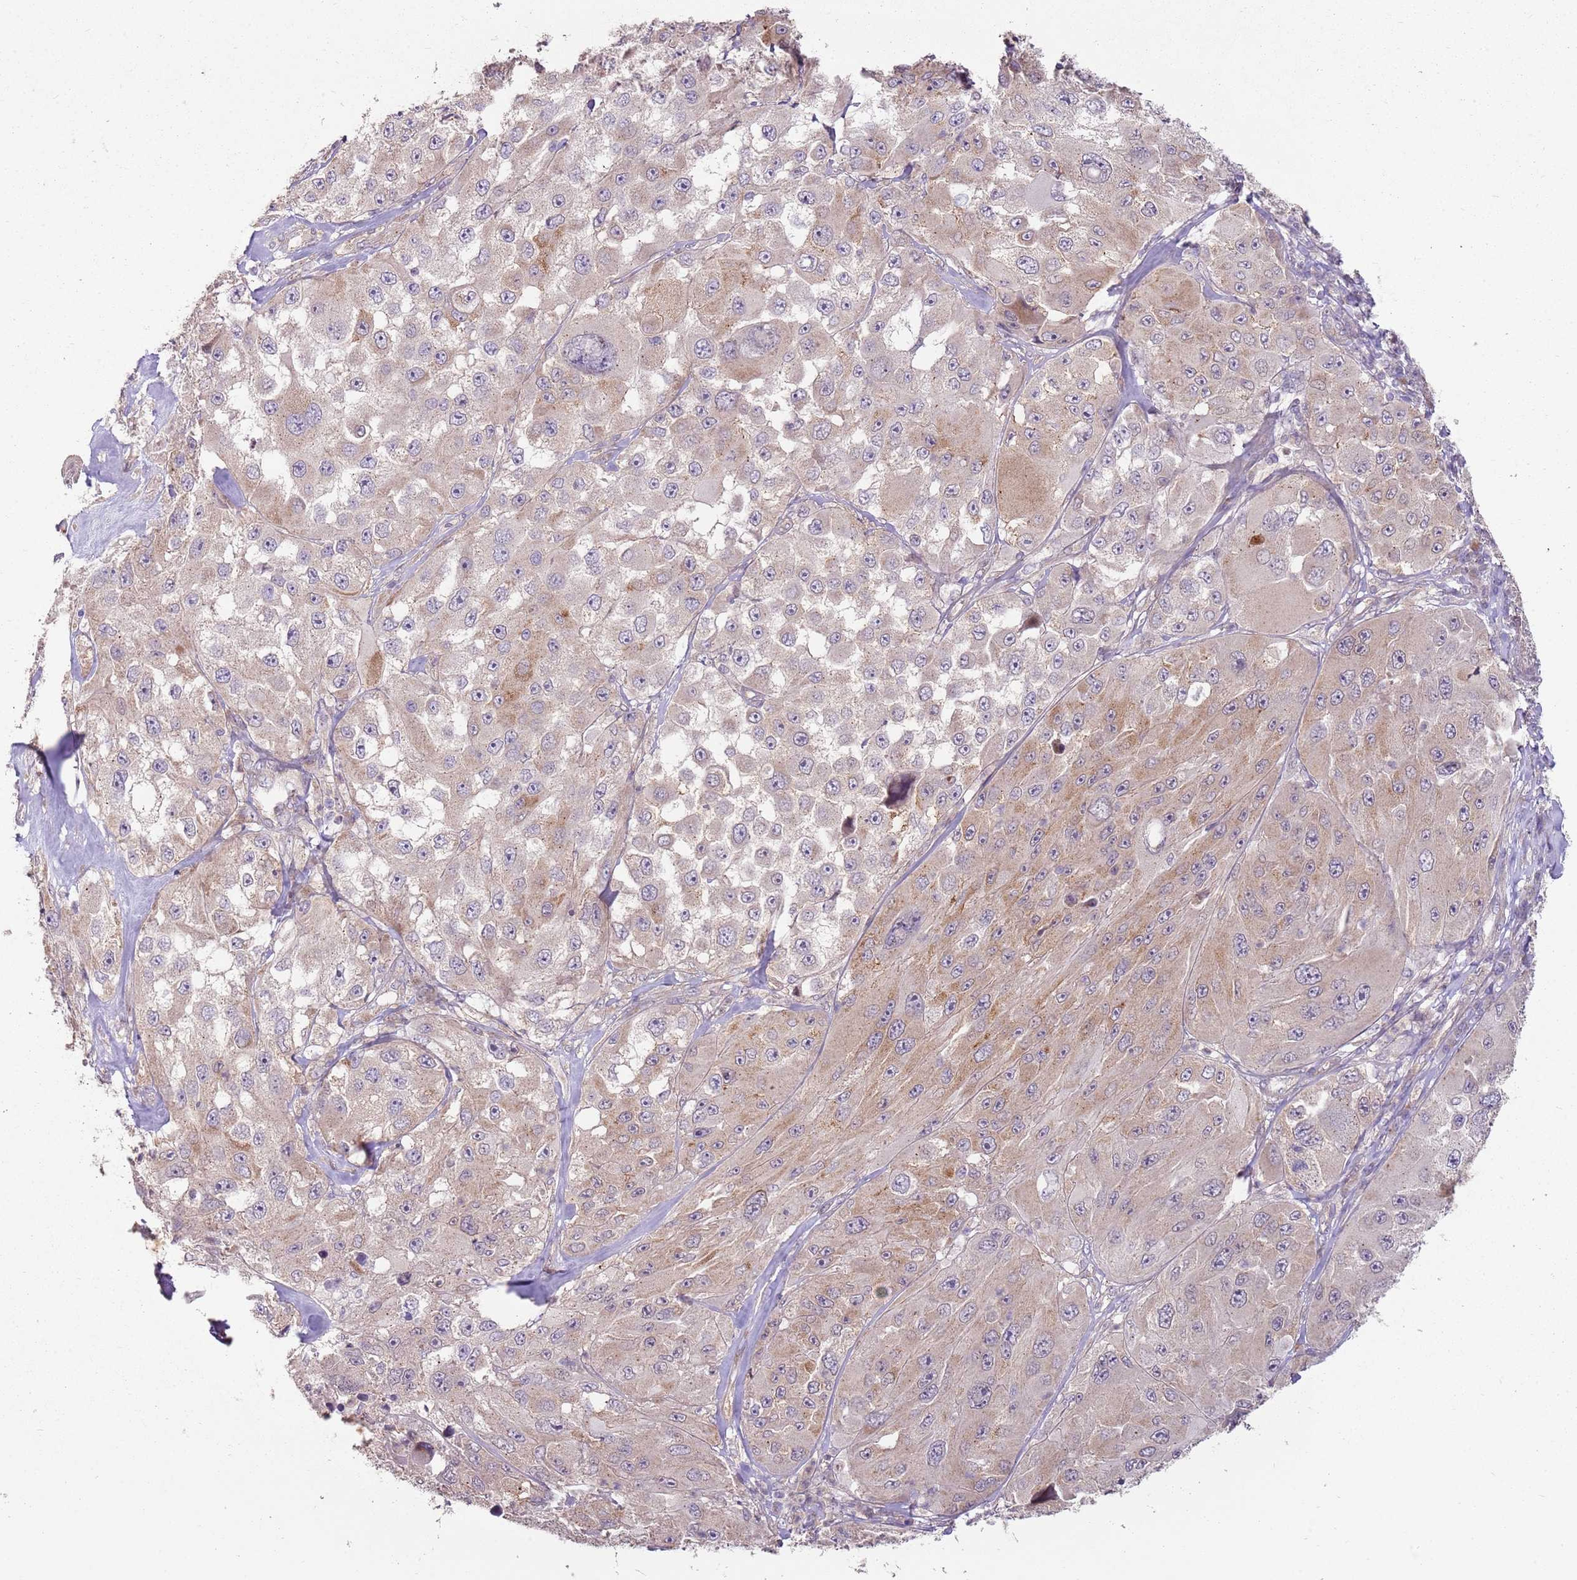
{"staining": {"intensity": "weak", "quantity": "25%-75%", "location": "cytoplasmic/membranous"}, "tissue": "melanoma", "cell_type": "Tumor cells", "image_type": "cancer", "snomed": [{"axis": "morphology", "description": "Malignant melanoma, Metastatic site"}, {"axis": "topography", "description": "Lymph node"}], "caption": "This photomicrograph displays malignant melanoma (metastatic site) stained with immunohistochemistry to label a protein in brown. The cytoplasmic/membranous of tumor cells show weak positivity for the protein. Nuclei are counter-stained blue.", "gene": "SPATA31D1", "patient": {"sex": "male", "age": 62}}